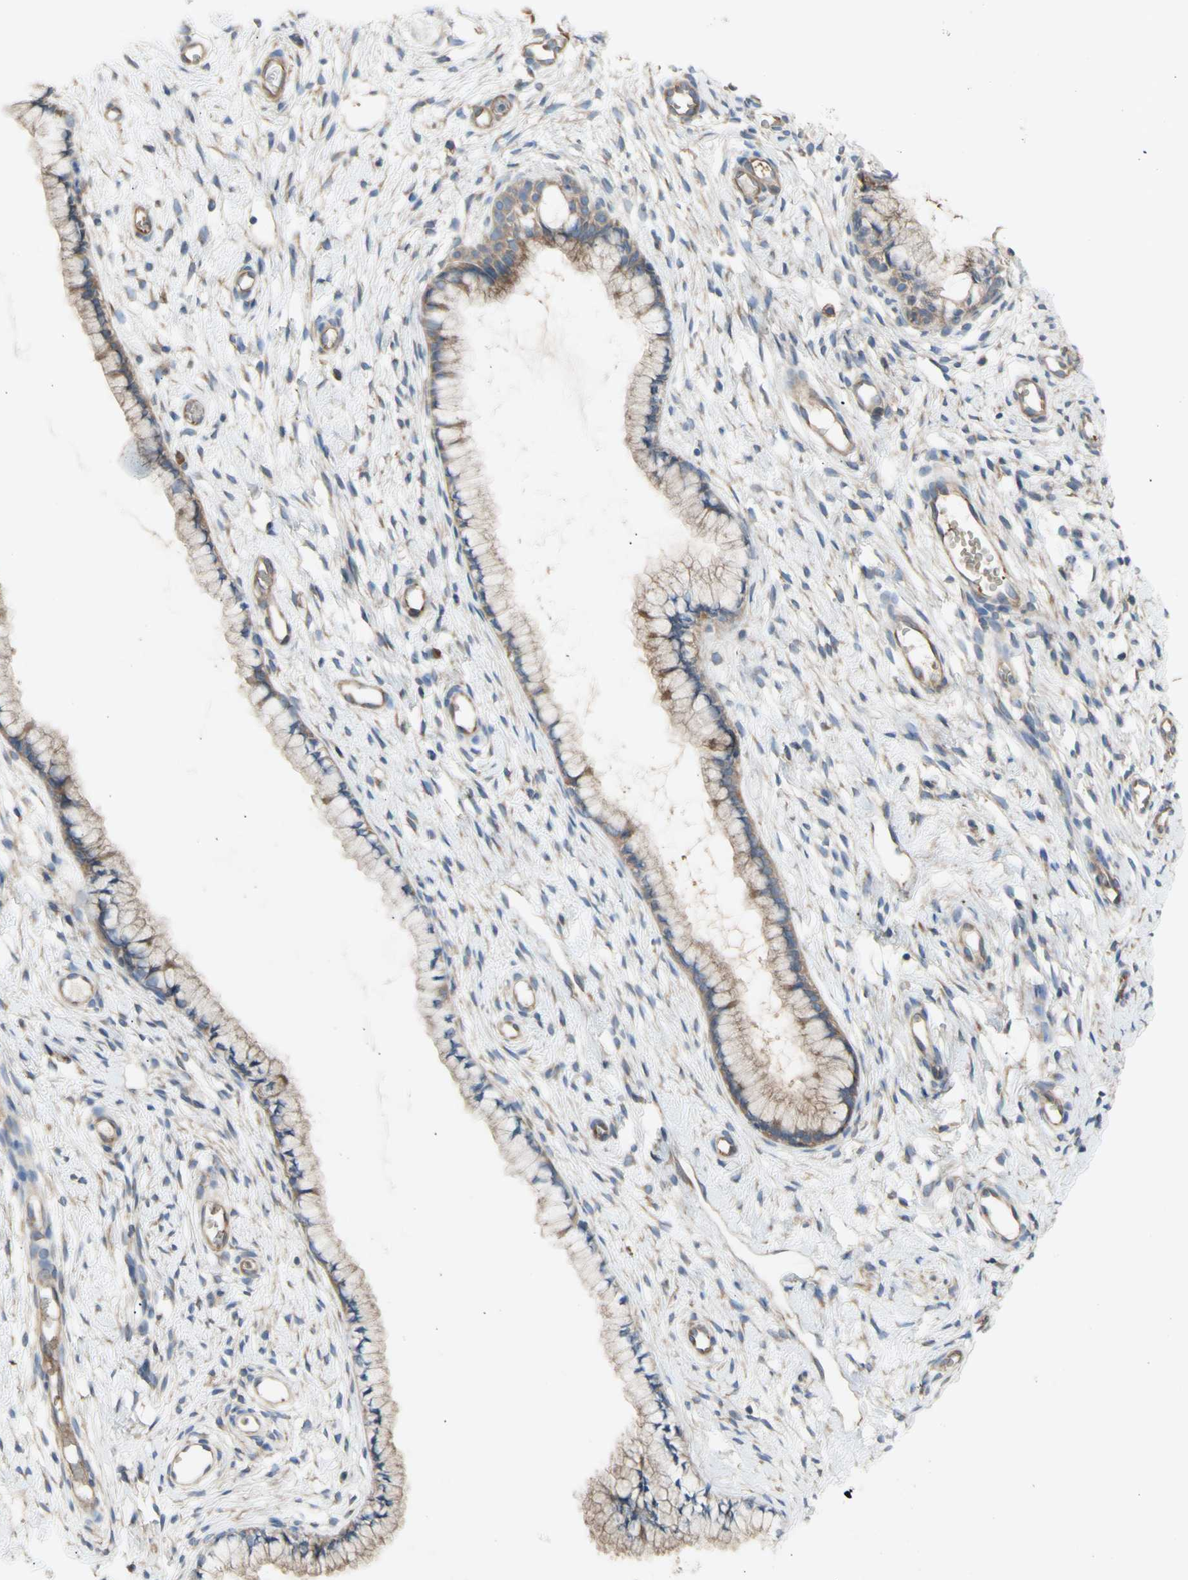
{"staining": {"intensity": "moderate", "quantity": ">75%", "location": "cytoplasmic/membranous"}, "tissue": "cervix", "cell_type": "Glandular cells", "image_type": "normal", "snomed": [{"axis": "morphology", "description": "Normal tissue, NOS"}, {"axis": "topography", "description": "Cervix"}], "caption": "Immunohistochemistry histopathology image of unremarkable cervix: cervix stained using immunohistochemistry (IHC) reveals medium levels of moderate protein expression localized specifically in the cytoplasmic/membranous of glandular cells, appearing as a cytoplasmic/membranous brown color.", "gene": "KLC1", "patient": {"sex": "female", "age": 65}}